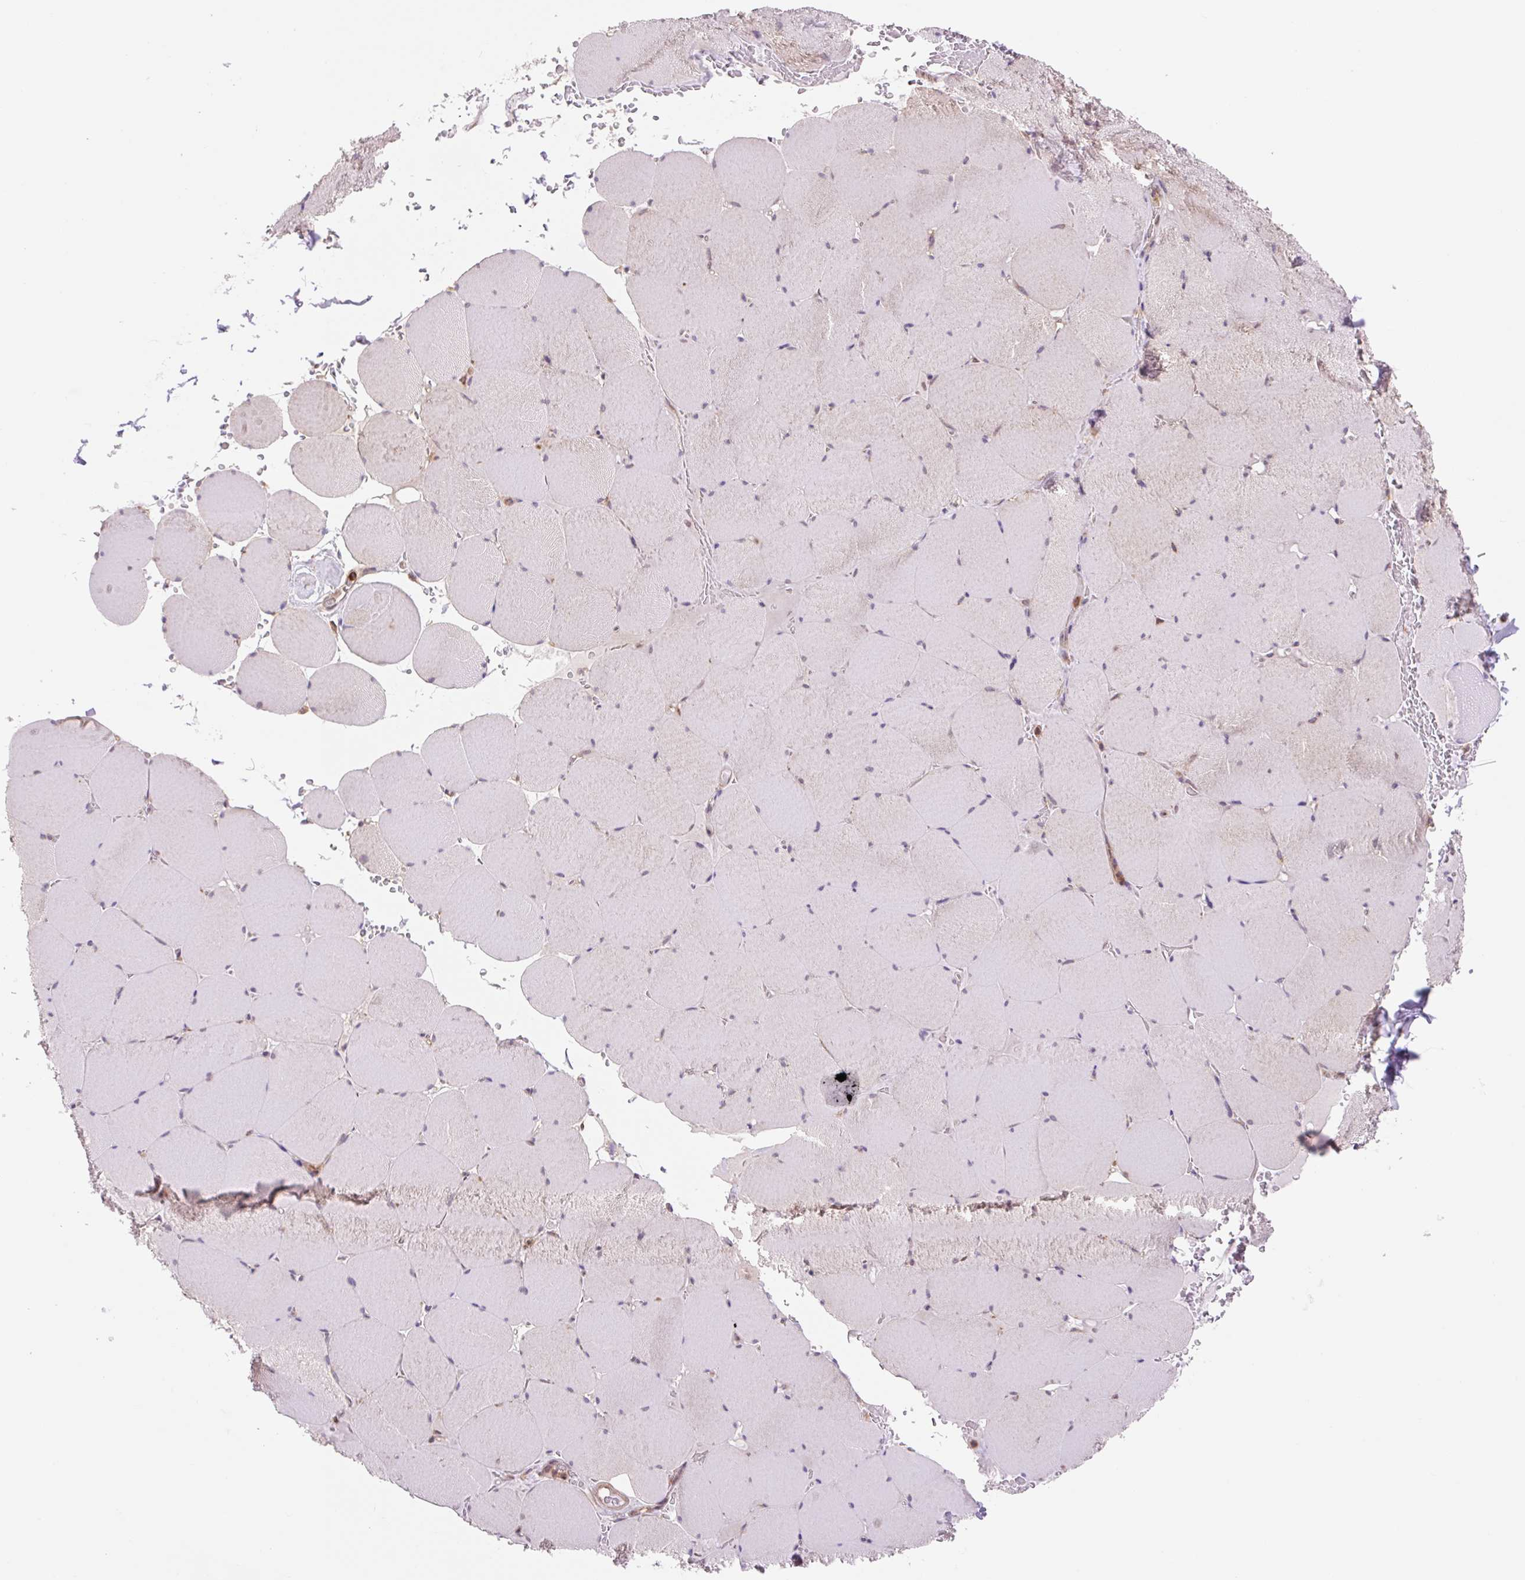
{"staining": {"intensity": "moderate", "quantity": "<25%", "location": "cytoplasmic/membranous"}, "tissue": "skeletal muscle", "cell_type": "Myocytes", "image_type": "normal", "snomed": [{"axis": "morphology", "description": "Normal tissue, NOS"}, {"axis": "topography", "description": "Skeletal muscle"}, {"axis": "topography", "description": "Head-Neck"}], "caption": "Immunohistochemical staining of normal skeletal muscle reveals moderate cytoplasmic/membranous protein staining in about <25% of myocytes.", "gene": "VPS4A", "patient": {"sex": "male", "age": 66}}